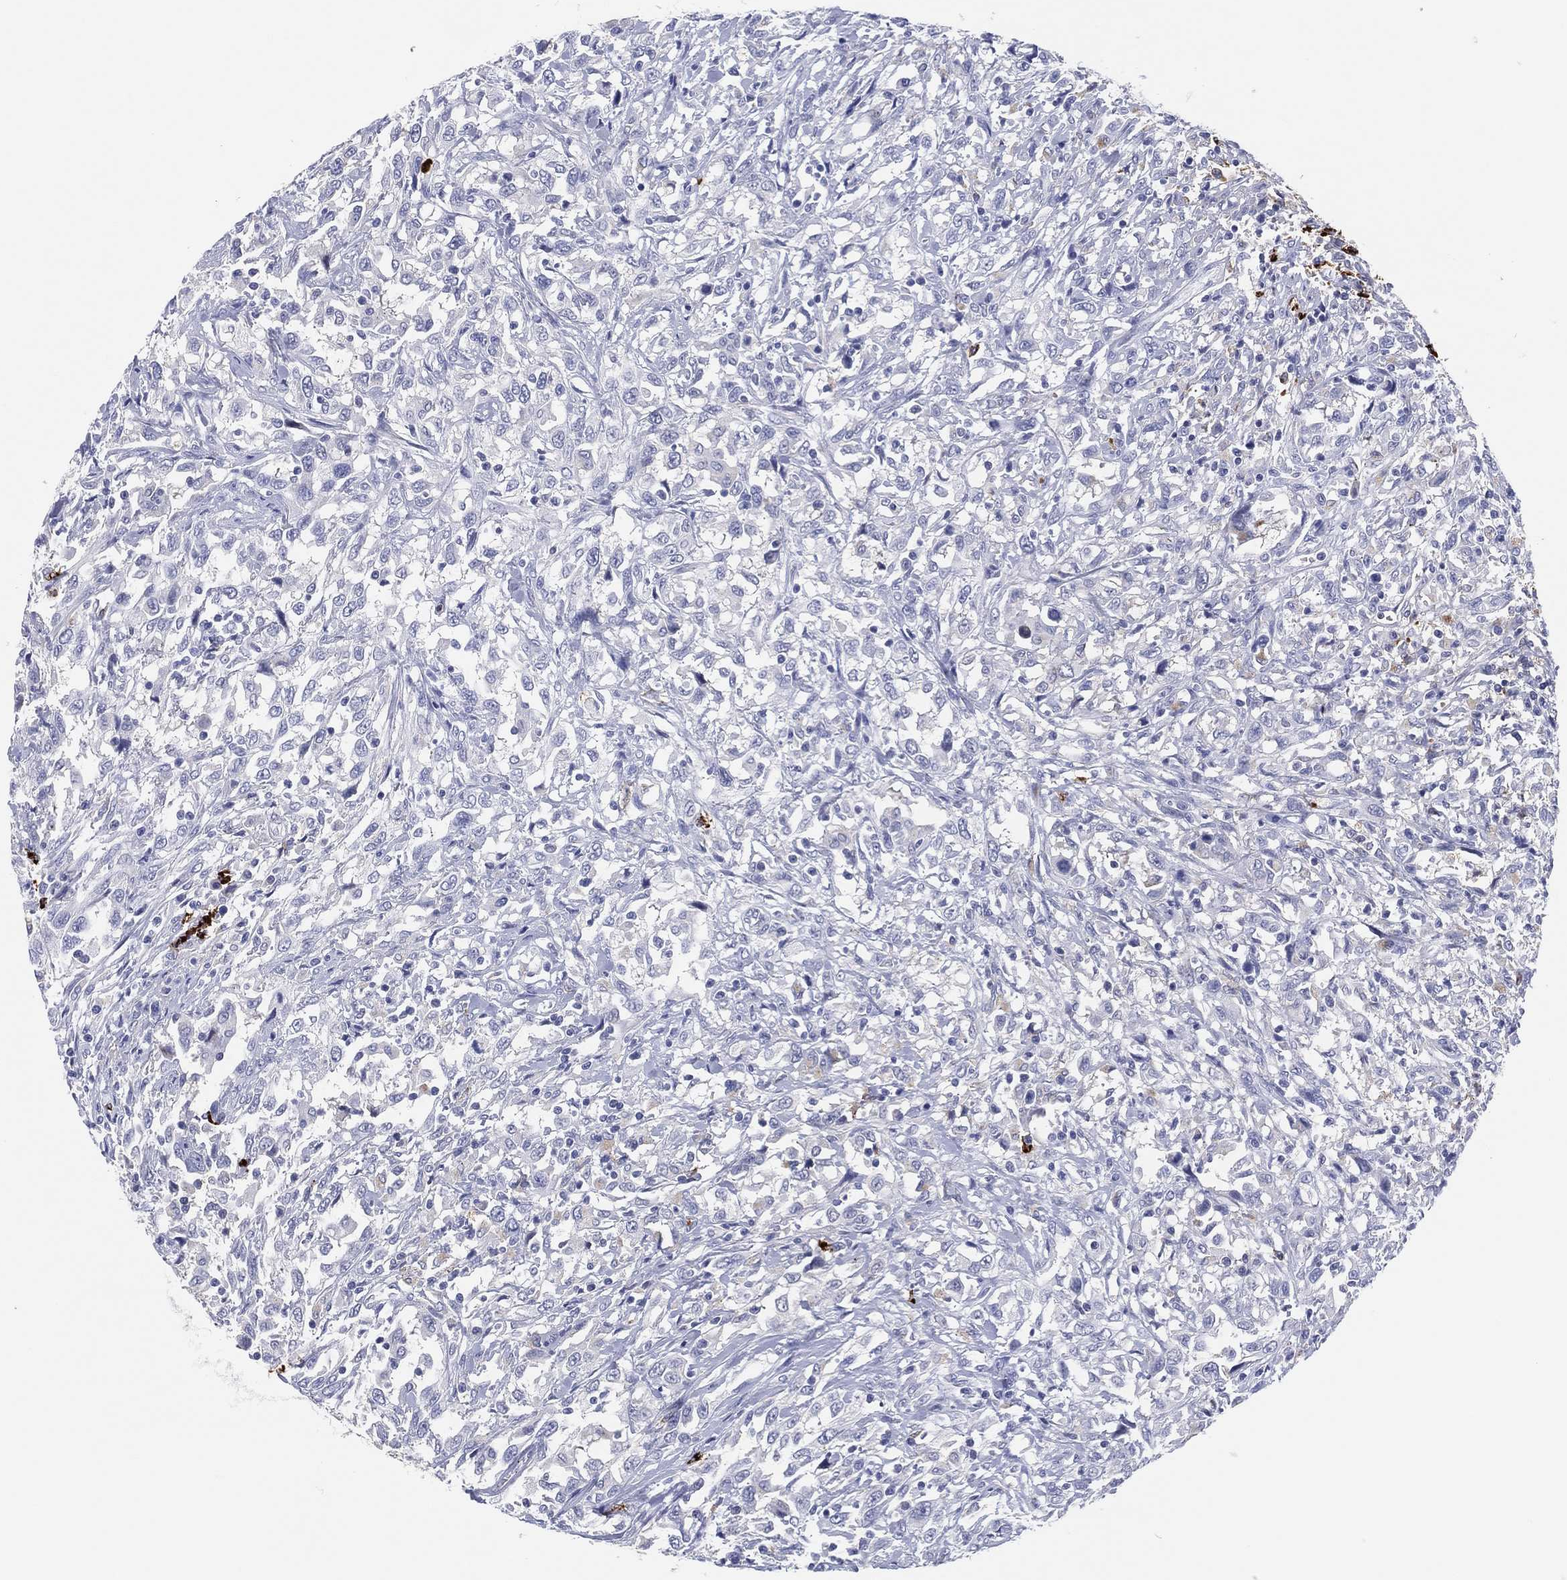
{"staining": {"intensity": "negative", "quantity": "none", "location": "none"}, "tissue": "urothelial cancer", "cell_type": "Tumor cells", "image_type": "cancer", "snomed": [{"axis": "morphology", "description": "Urothelial carcinoma, NOS"}, {"axis": "morphology", "description": "Urothelial carcinoma, High grade"}, {"axis": "topography", "description": "Urinary bladder"}], "caption": "Human urothelial cancer stained for a protein using immunohistochemistry displays no positivity in tumor cells.", "gene": "PLAC8", "patient": {"sex": "female", "age": 64}}